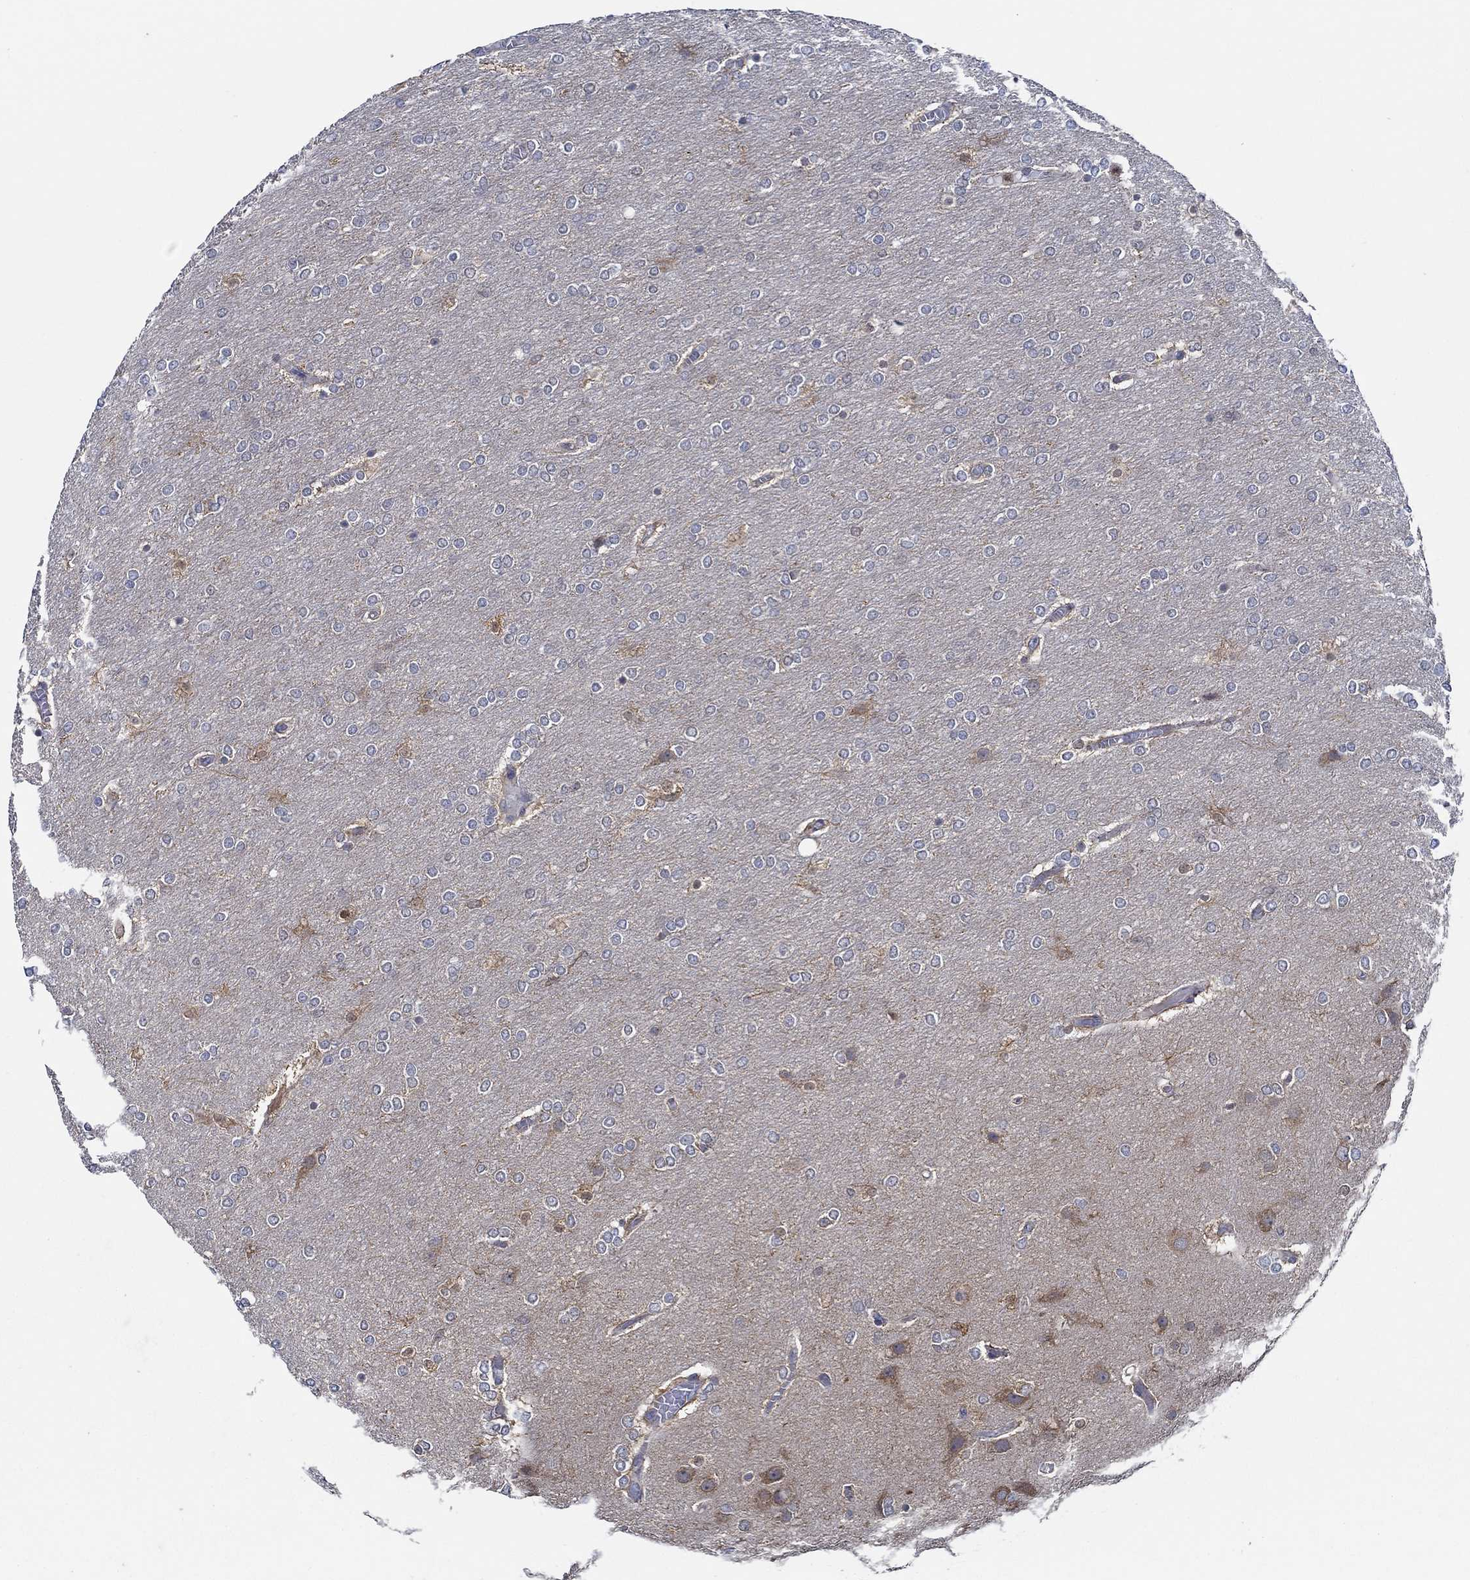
{"staining": {"intensity": "negative", "quantity": "none", "location": "none"}, "tissue": "glioma", "cell_type": "Tumor cells", "image_type": "cancer", "snomed": [{"axis": "morphology", "description": "Glioma, malignant, High grade"}, {"axis": "topography", "description": "Brain"}], "caption": "Immunohistochemistry (IHC) micrograph of neoplastic tissue: malignant glioma (high-grade) stained with DAB (3,3'-diaminobenzidine) displays no significant protein expression in tumor cells. (DAB (3,3'-diaminobenzidine) IHC with hematoxylin counter stain).", "gene": "DACT1", "patient": {"sex": "female", "age": 61}}